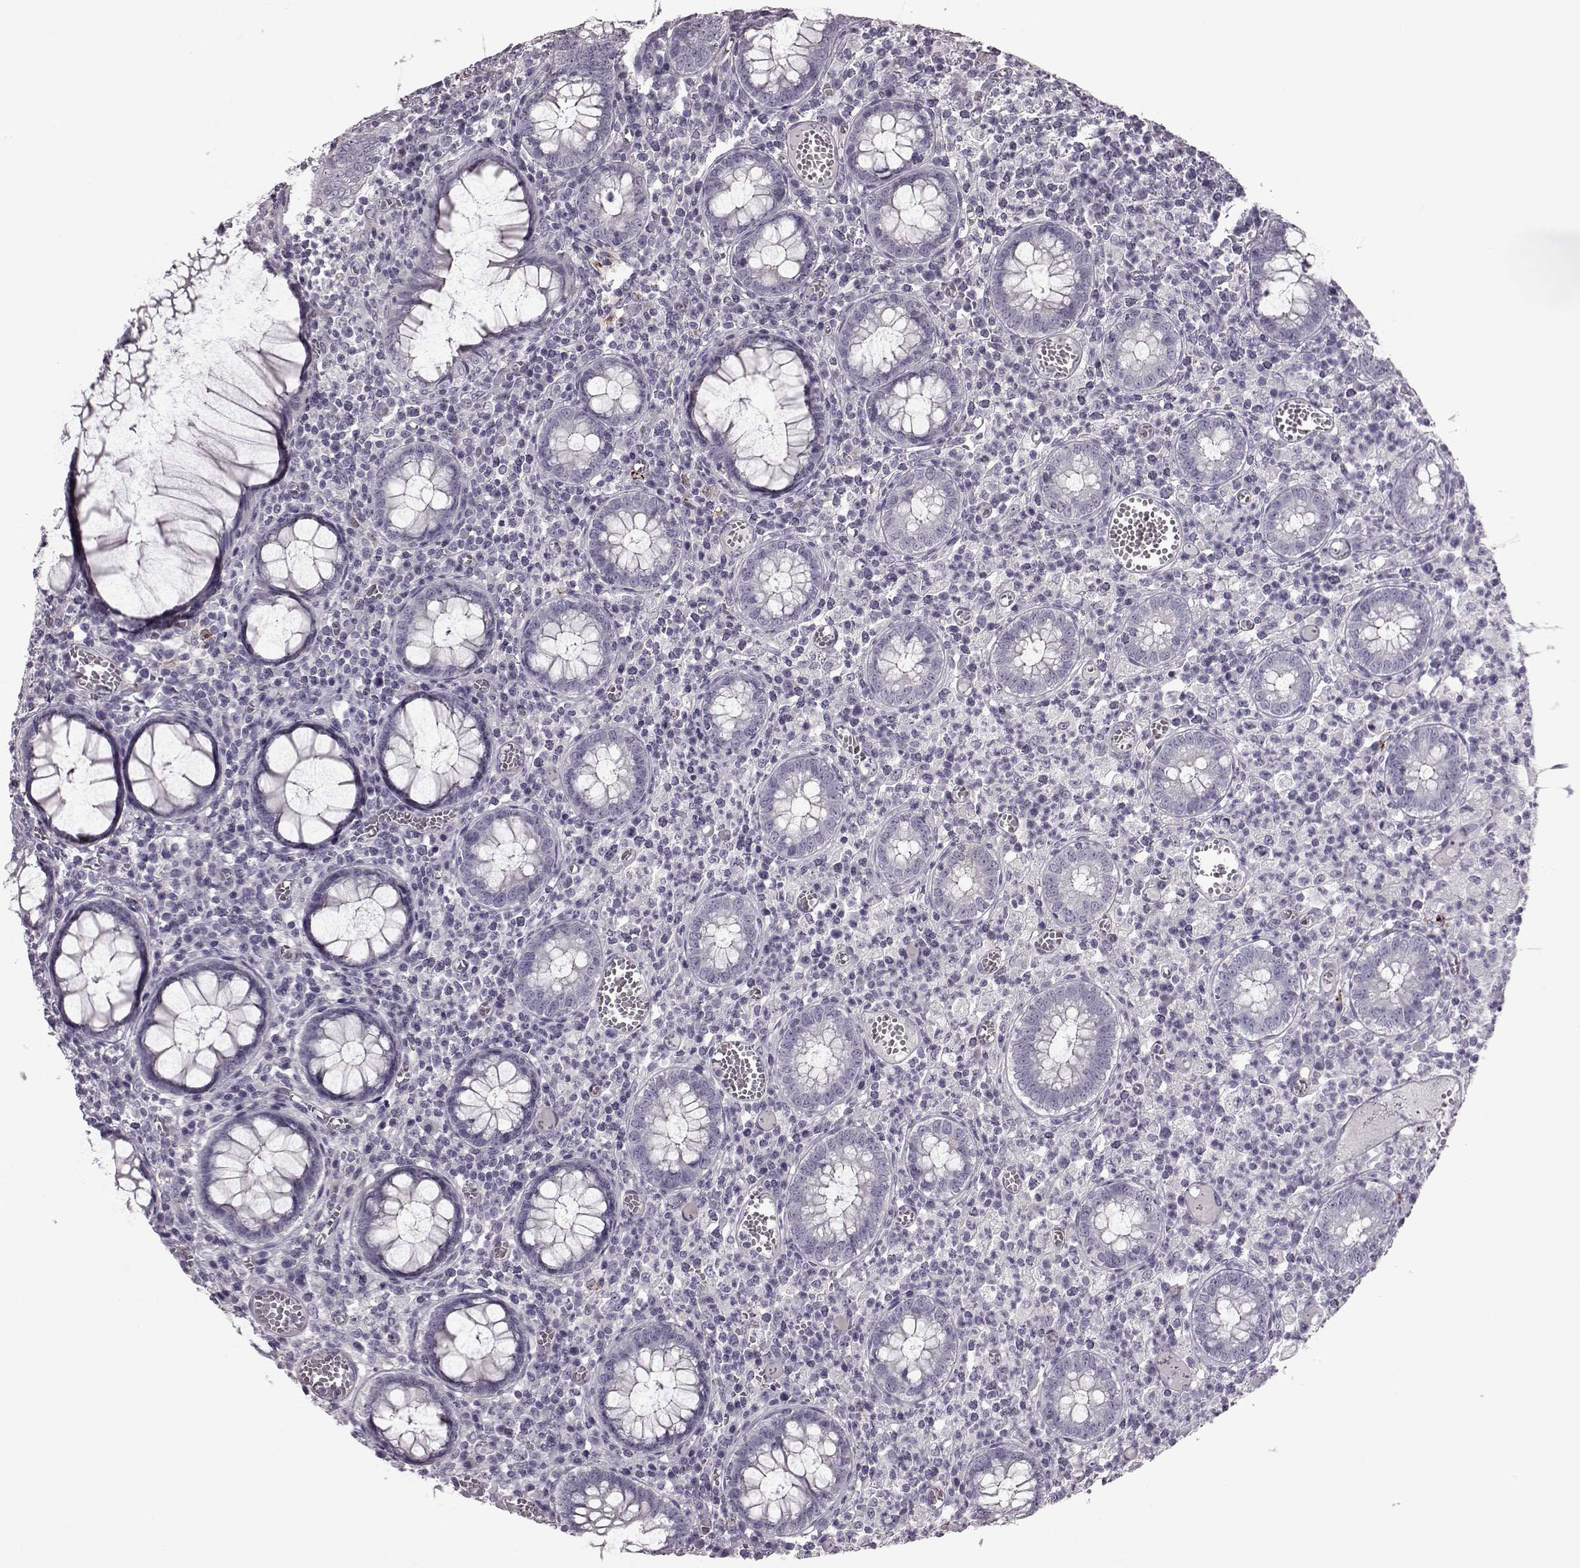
{"staining": {"intensity": "negative", "quantity": "none", "location": "none"}, "tissue": "colorectal cancer", "cell_type": "Tumor cells", "image_type": "cancer", "snomed": [{"axis": "morphology", "description": "Normal tissue, NOS"}, {"axis": "morphology", "description": "Adenocarcinoma, NOS"}, {"axis": "topography", "description": "Colon"}], "caption": "Micrograph shows no protein expression in tumor cells of adenocarcinoma (colorectal) tissue. (DAB (3,3'-diaminobenzidine) IHC with hematoxylin counter stain).", "gene": "SNTG1", "patient": {"sex": "male", "age": 65}}